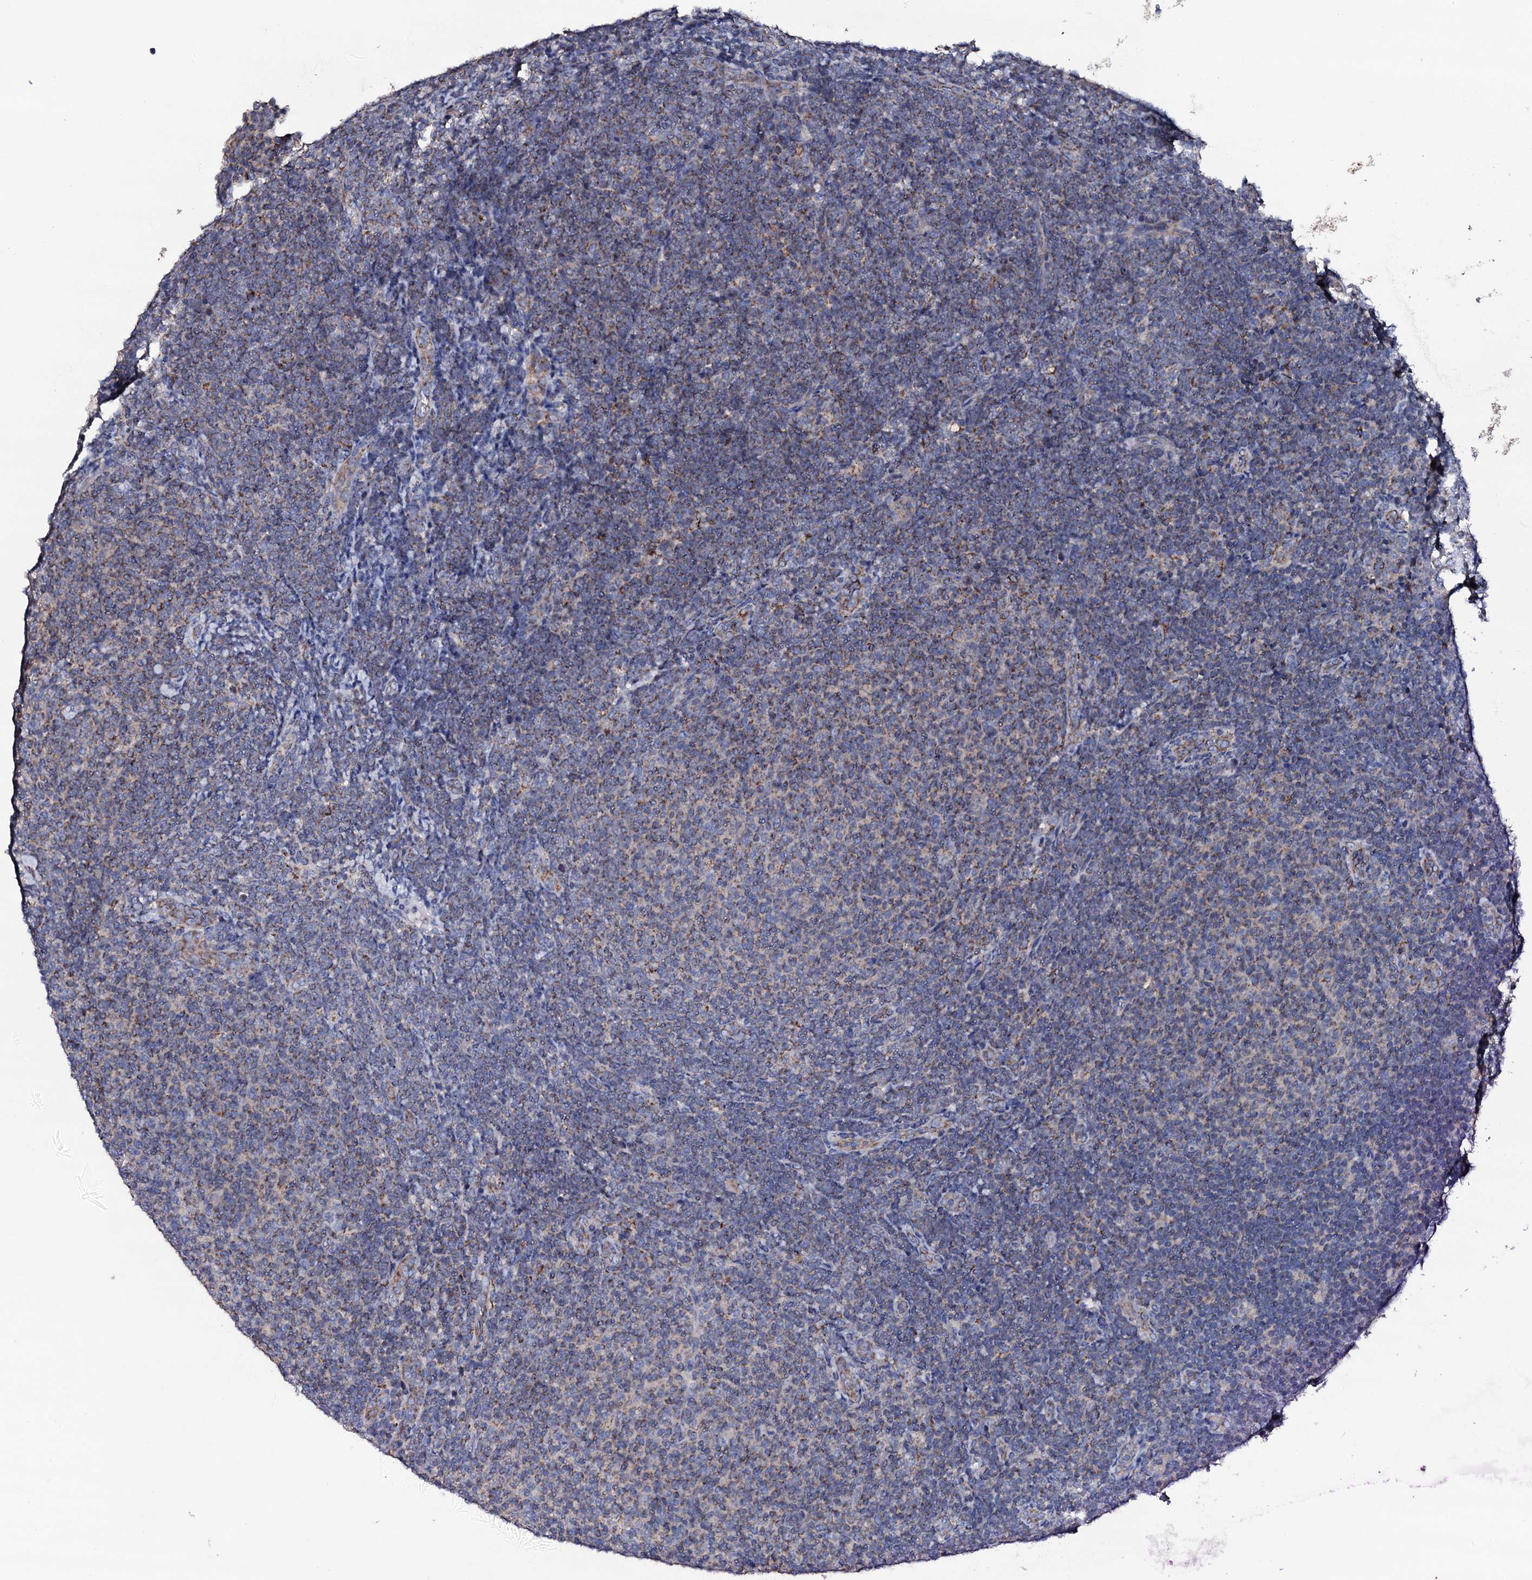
{"staining": {"intensity": "weak", "quantity": "25%-75%", "location": "cytoplasmic/membranous"}, "tissue": "lymphoma", "cell_type": "Tumor cells", "image_type": "cancer", "snomed": [{"axis": "morphology", "description": "Malignant lymphoma, non-Hodgkin's type, Low grade"}, {"axis": "topography", "description": "Lymph node"}], "caption": "IHC image of lymphoma stained for a protein (brown), which demonstrates low levels of weak cytoplasmic/membranous staining in about 25%-75% of tumor cells.", "gene": "TCAF2", "patient": {"sex": "male", "age": 66}}